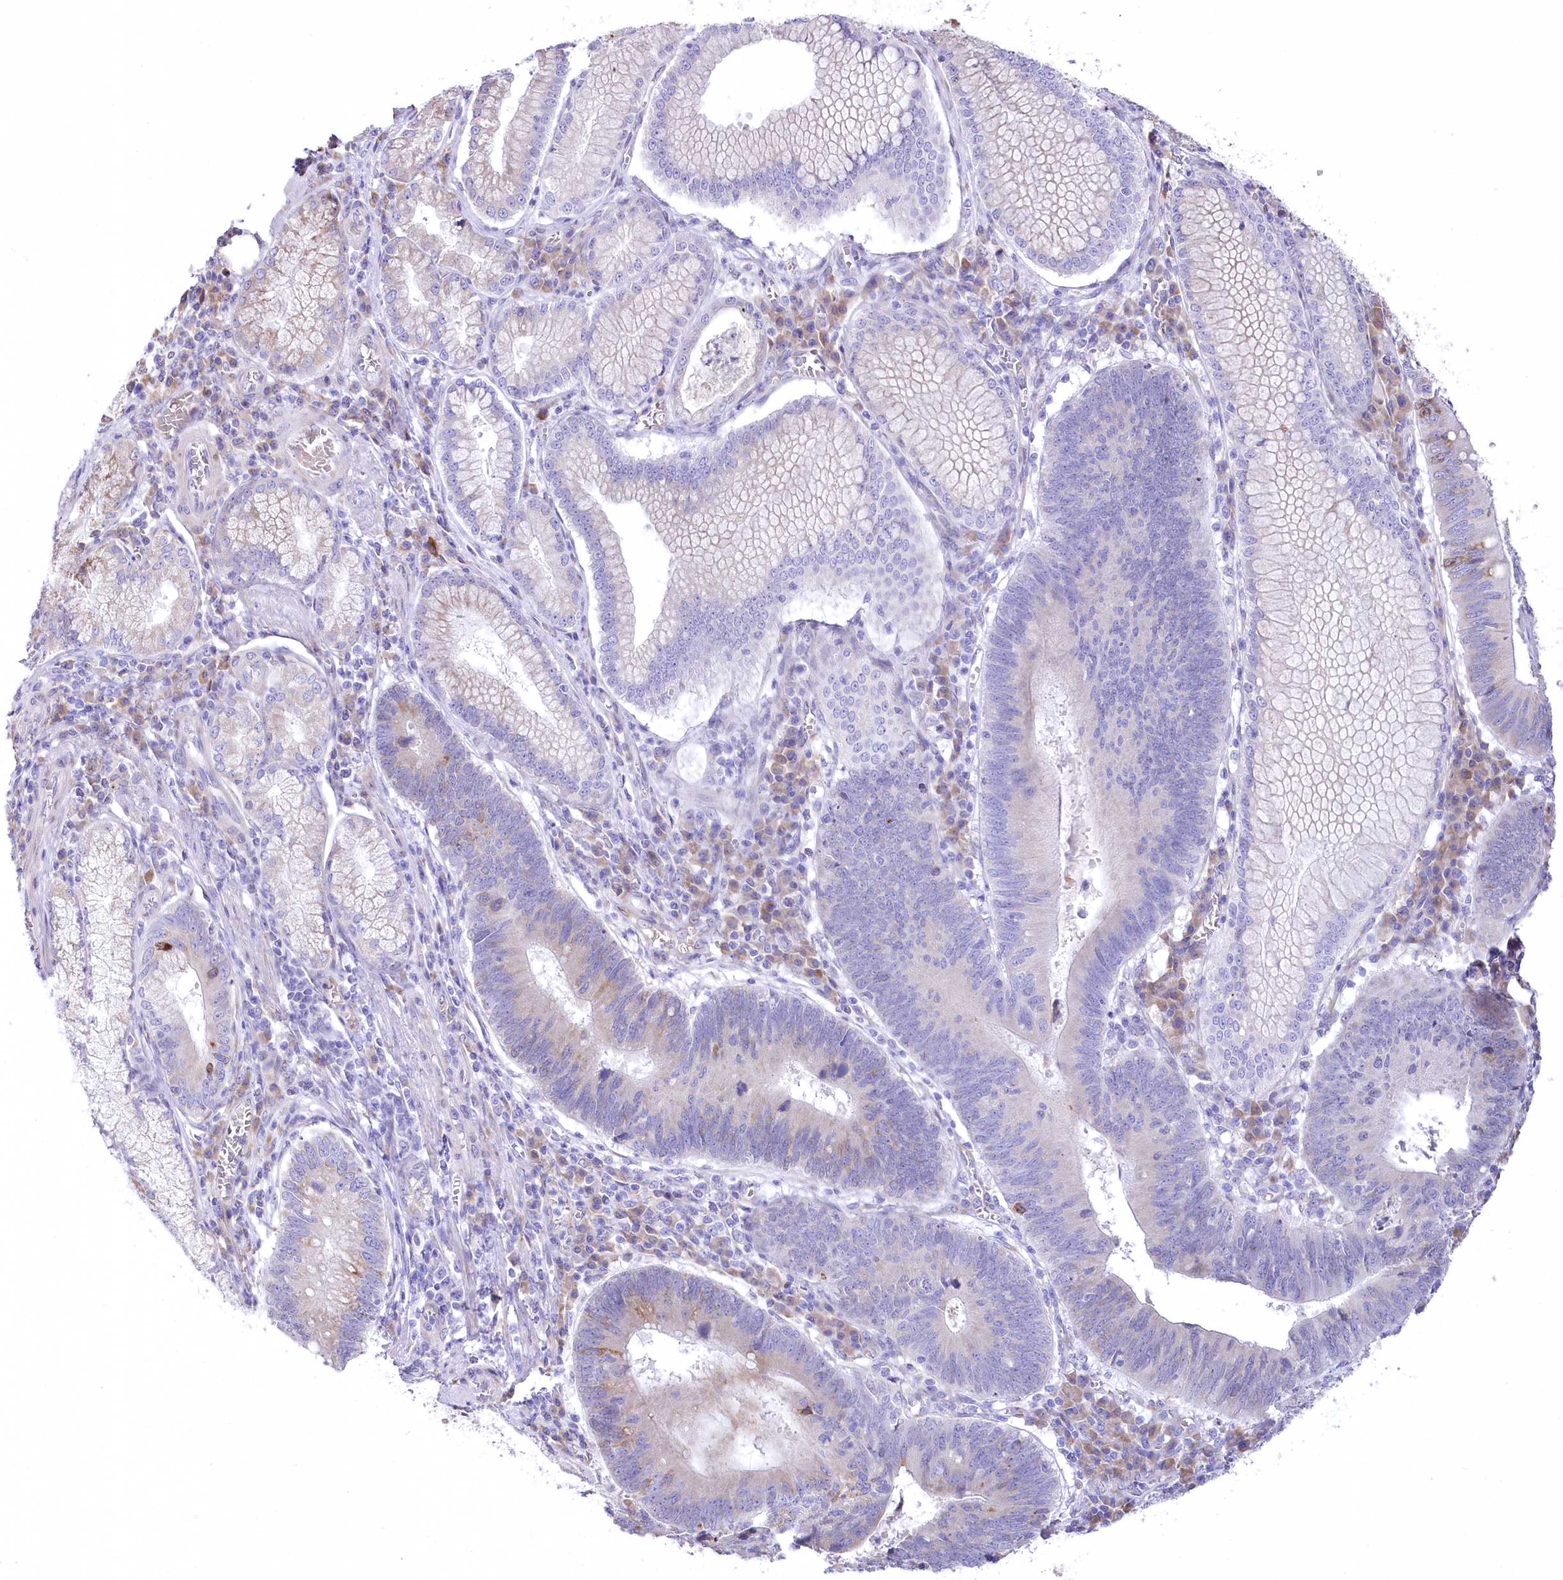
{"staining": {"intensity": "weak", "quantity": "<25%", "location": "cytoplasmic/membranous"}, "tissue": "stomach cancer", "cell_type": "Tumor cells", "image_type": "cancer", "snomed": [{"axis": "morphology", "description": "Adenocarcinoma, NOS"}, {"axis": "topography", "description": "Stomach"}], "caption": "High magnification brightfield microscopy of stomach adenocarcinoma stained with DAB (brown) and counterstained with hematoxylin (blue): tumor cells show no significant staining.", "gene": "STT3B", "patient": {"sex": "male", "age": 59}}